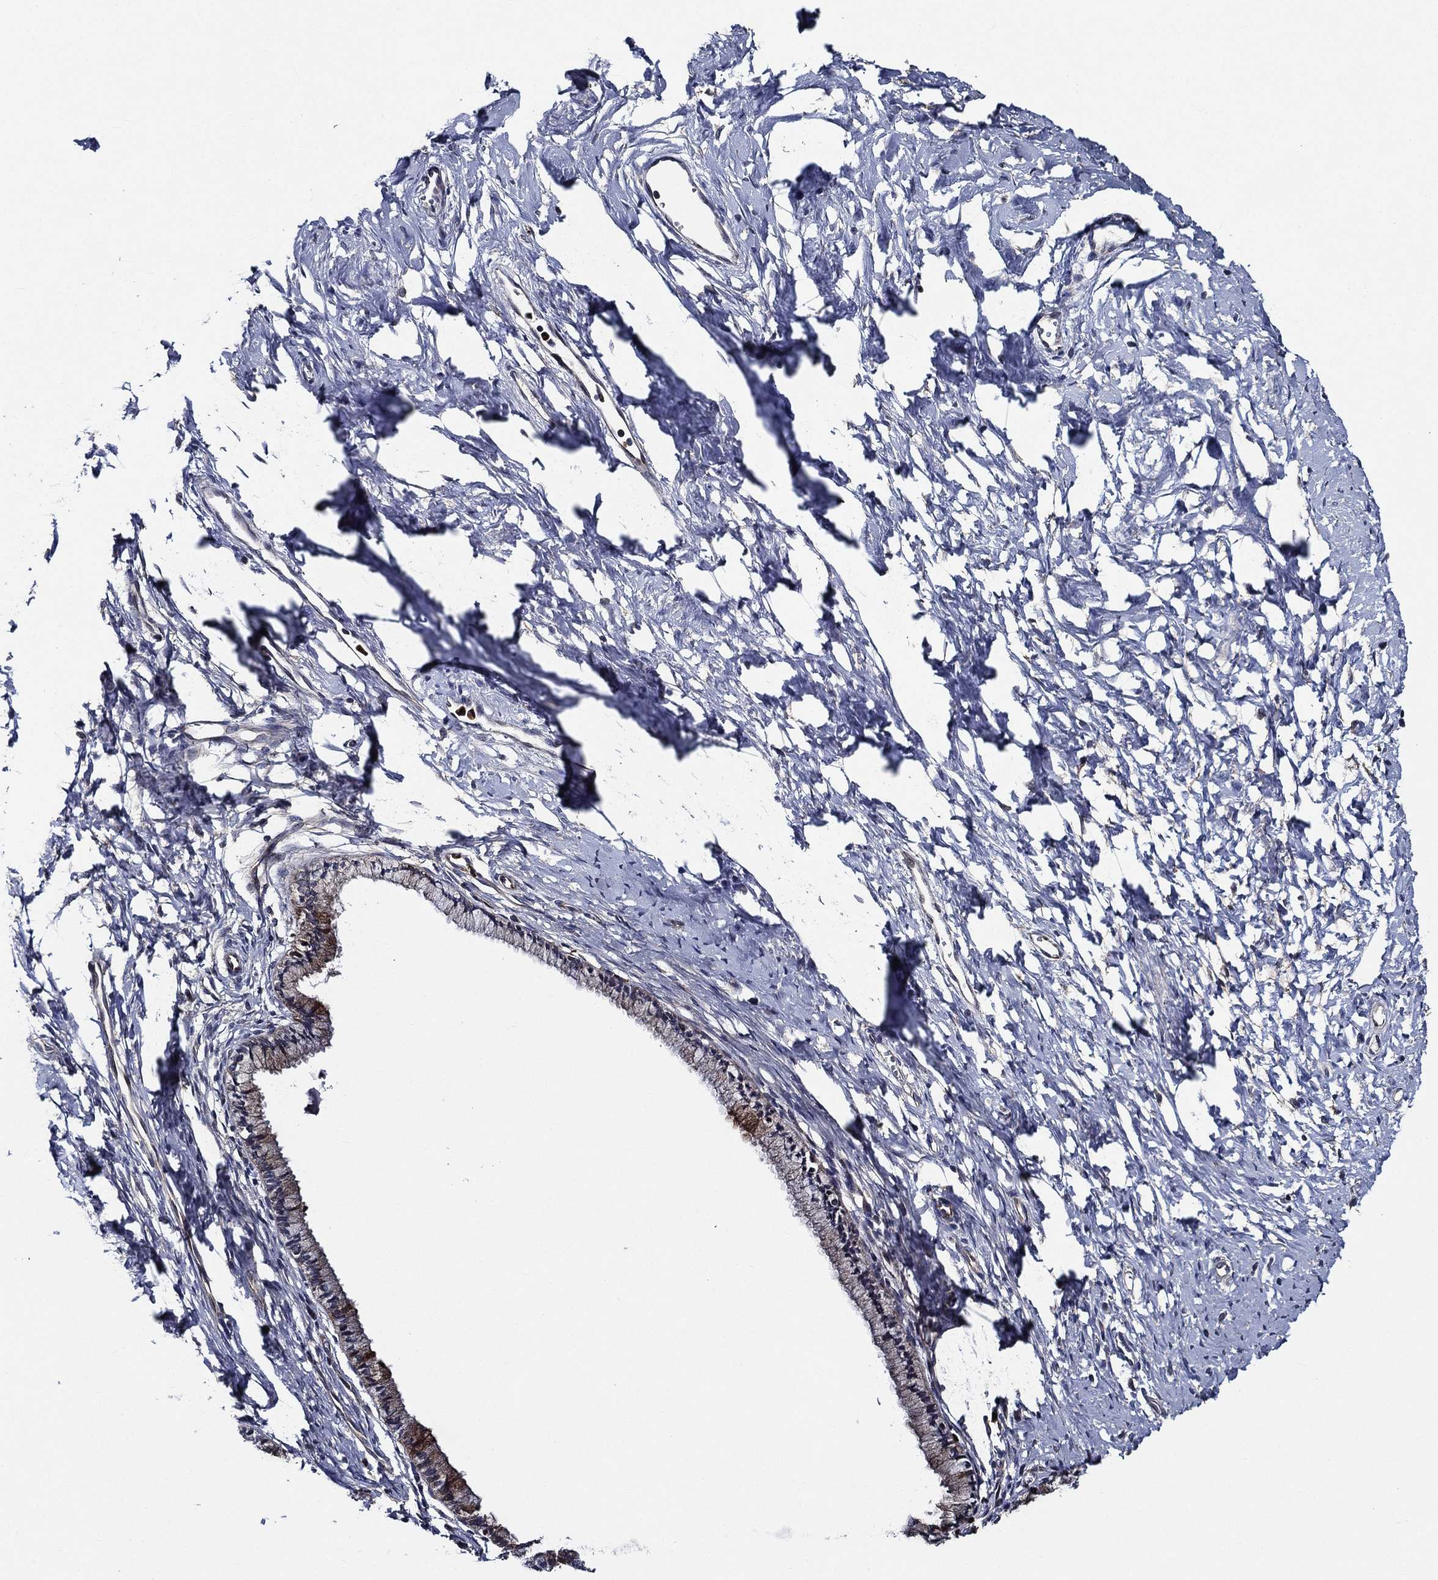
{"staining": {"intensity": "moderate", "quantity": "<25%", "location": "cytoplasmic/membranous"}, "tissue": "cervix", "cell_type": "Glandular cells", "image_type": "normal", "snomed": [{"axis": "morphology", "description": "Normal tissue, NOS"}, {"axis": "topography", "description": "Cervix"}], "caption": "IHC of normal human cervix demonstrates low levels of moderate cytoplasmic/membranous staining in approximately <25% of glandular cells. The protein is shown in brown color, while the nuclei are stained blue.", "gene": "KIF20B", "patient": {"sex": "female", "age": 40}}